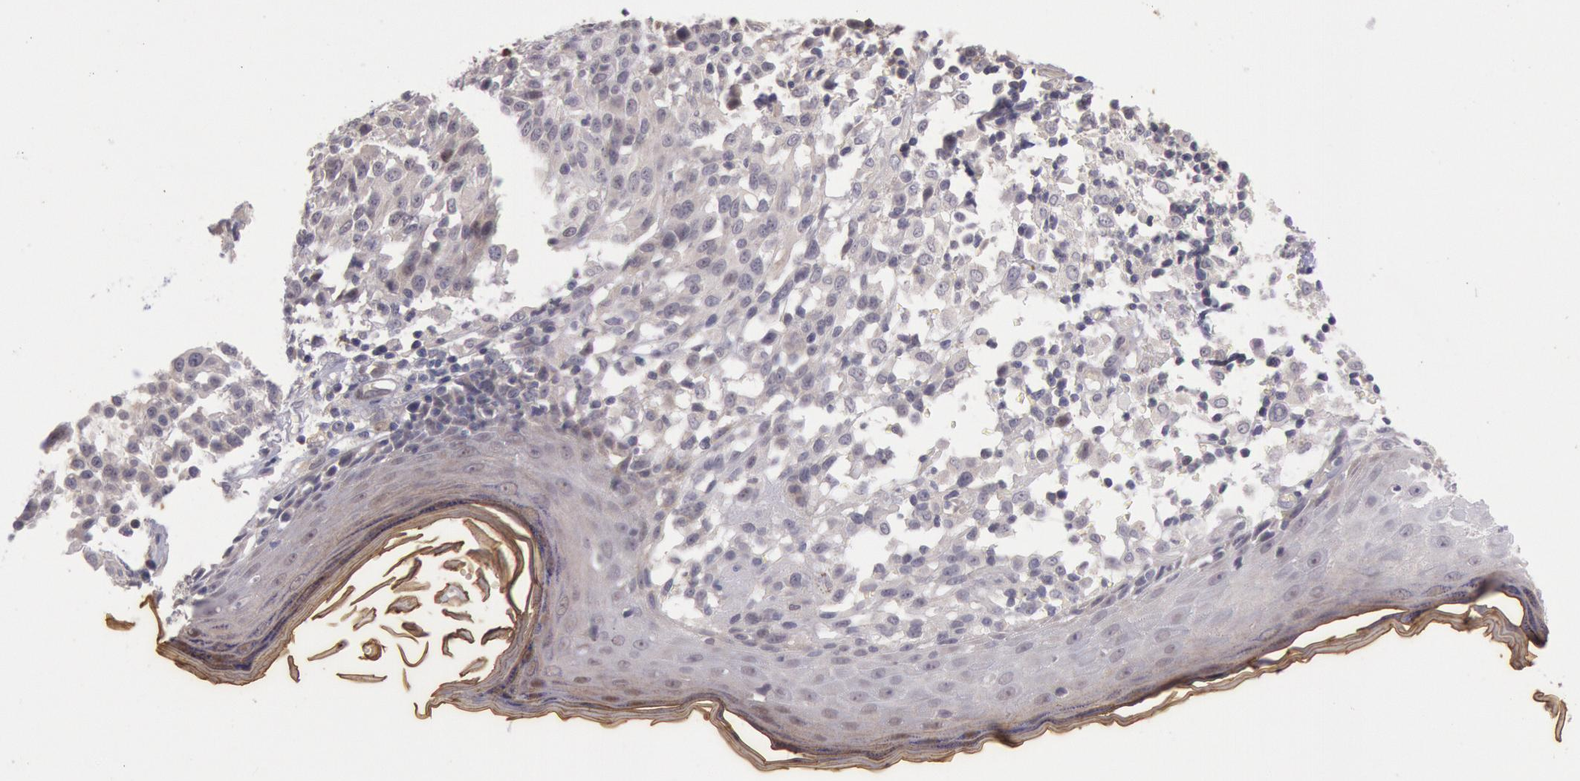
{"staining": {"intensity": "weak", "quantity": ">75%", "location": "cytoplasmic/membranous"}, "tissue": "melanoma", "cell_type": "Tumor cells", "image_type": "cancer", "snomed": [{"axis": "morphology", "description": "Malignant melanoma, NOS"}, {"axis": "topography", "description": "Skin"}], "caption": "Malignant melanoma stained with a brown dye demonstrates weak cytoplasmic/membranous positive positivity in about >75% of tumor cells.", "gene": "TRIB2", "patient": {"sex": "female", "age": 49}}